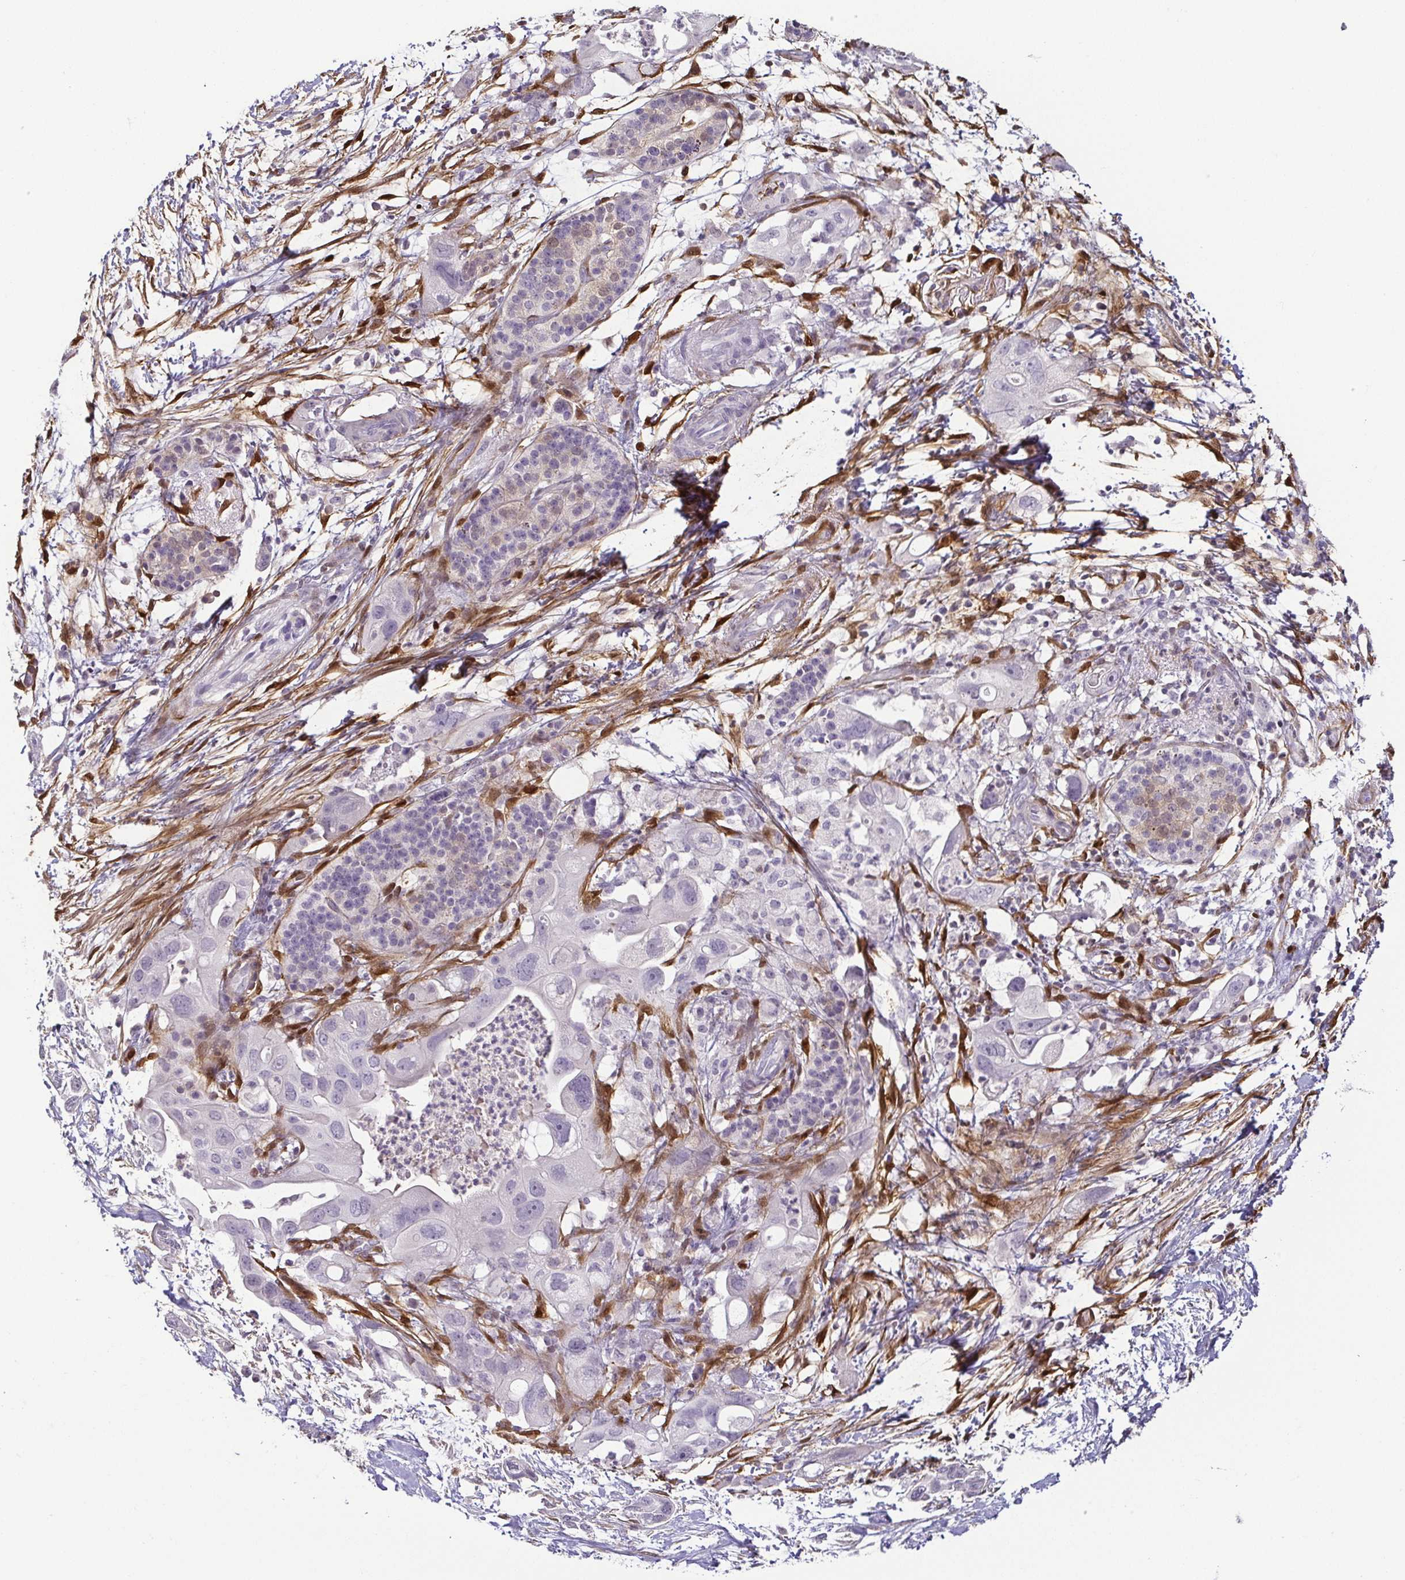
{"staining": {"intensity": "negative", "quantity": "none", "location": "none"}, "tissue": "pancreatic cancer", "cell_type": "Tumor cells", "image_type": "cancer", "snomed": [{"axis": "morphology", "description": "Adenocarcinoma, NOS"}, {"axis": "topography", "description": "Pancreas"}], "caption": "This is an immunohistochemistry (IHC) photomicrograph of human pancreatic cancer. There is no positivity in tumor cells.", "gene": "HOPX", "patient": {"sex": "female", "age": 72}}